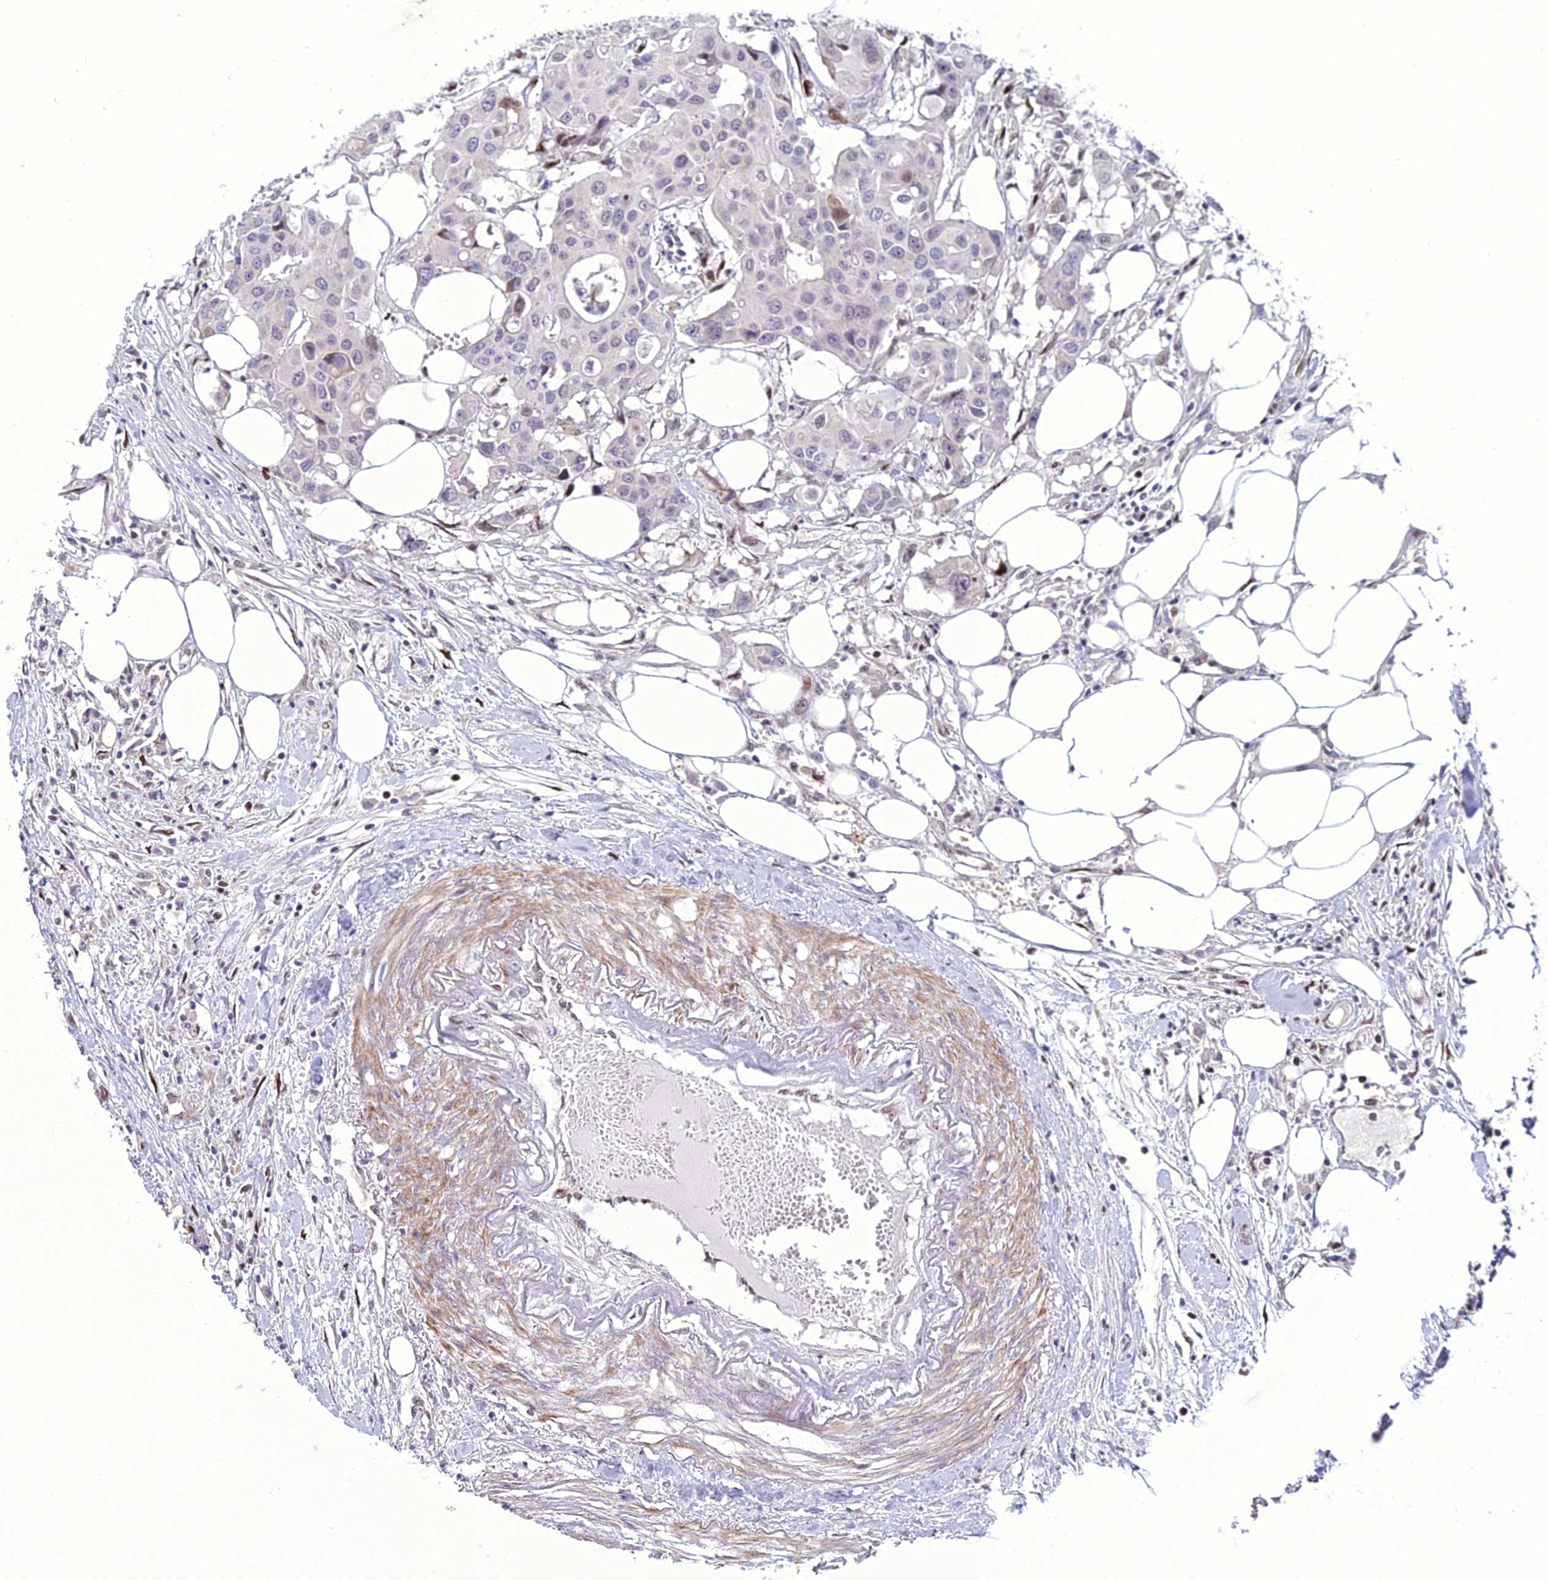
{"staining": {"intensity": "negative", "quantity": "none", "location": "none"}, "tissue": "colorectal cancer", "cell_type": "Tumor cells", "image_type": "cancer", "snomed": [{"axis": "morphology", "description": "Adenocarcinoma, NOS"}, {"axis": "topography", "description": "Colon"}], "caption": "The histopathology image displays no staining of tumor cells in colorectal cancer.", "gene": "ZNF707", "patient": {"sex": "male", "age": 77}}